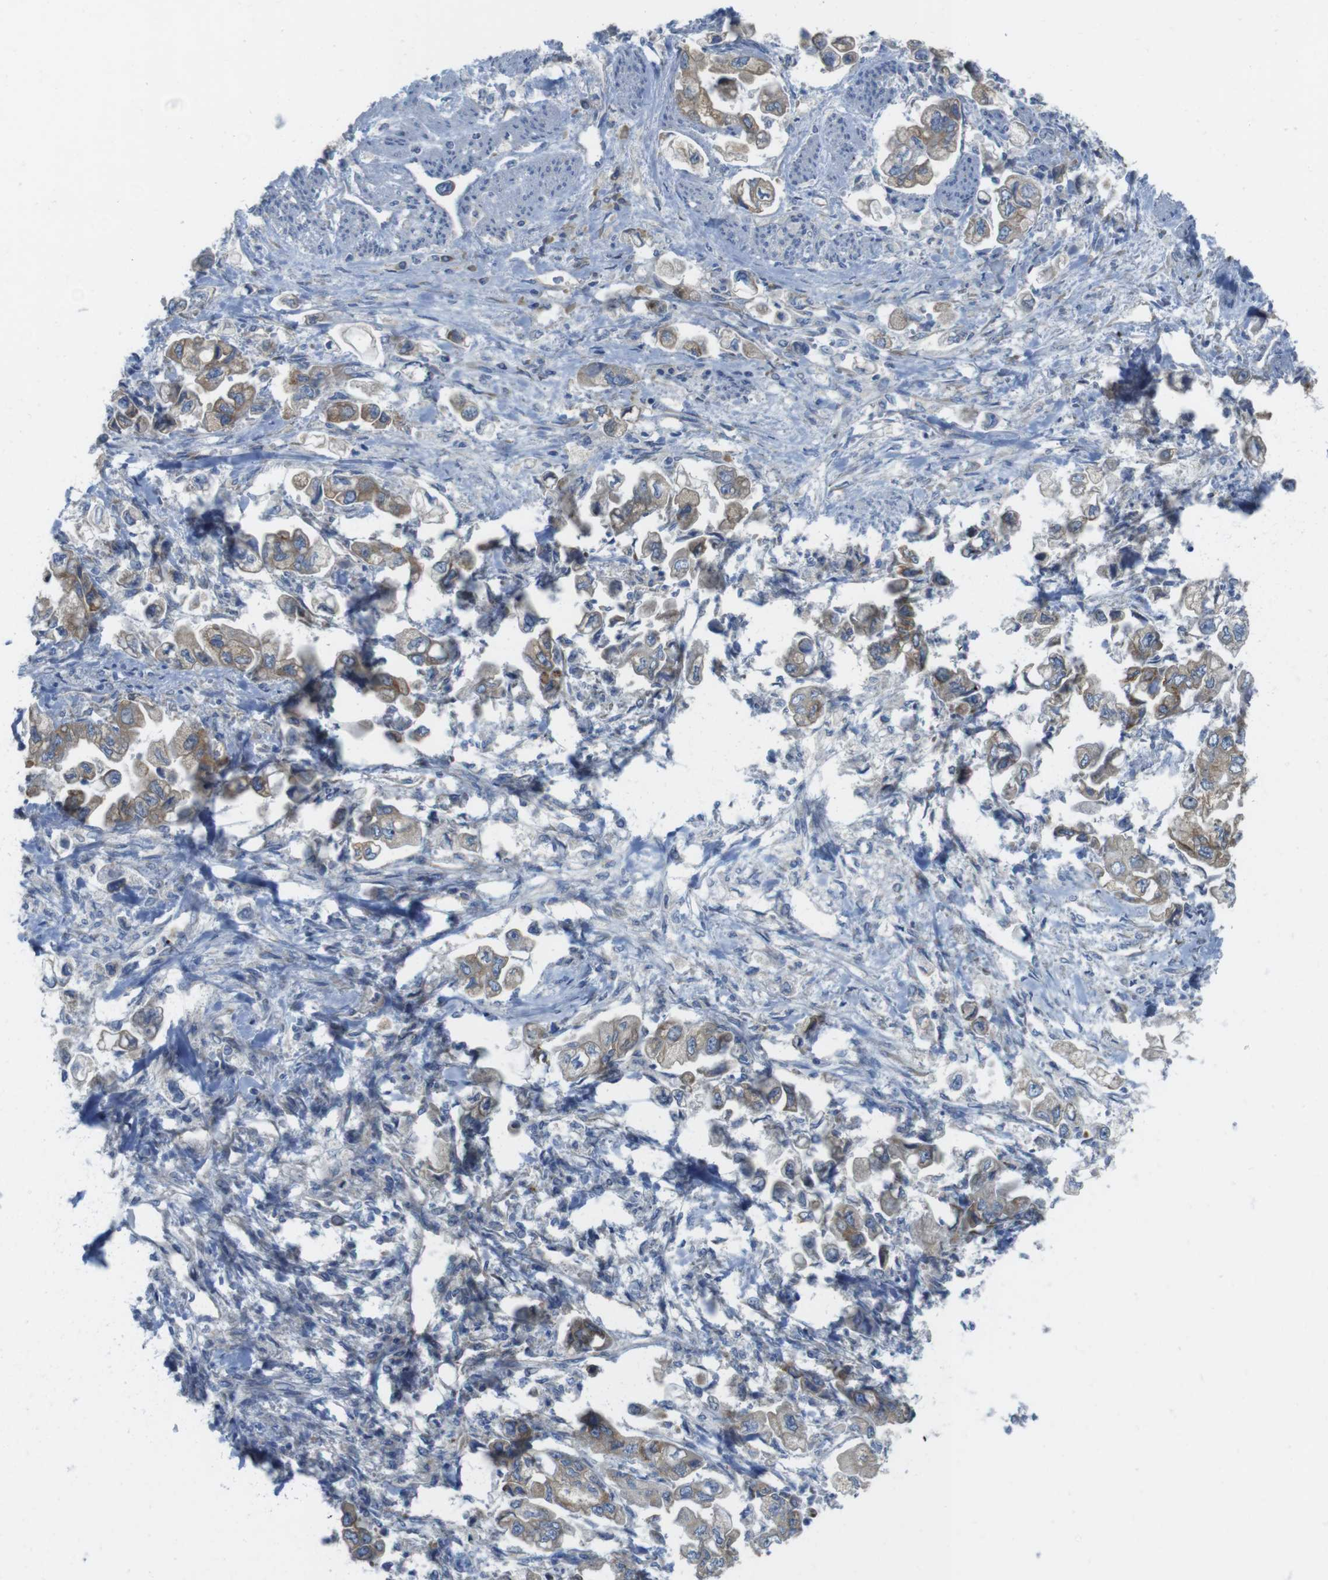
{"staining": {"intensity": "moderate", "quantity": ">75%", "location": "cytoplasmic/membranous"}, "tissue": "stomach cancer", "cell_type": "Tumor cells", "image_type": "cancer", "snomed": [{"axis": "morphology", "description": "Normal tissue, NOS"}, {"axis": "morphology", "description": "Adenocarcinoma, NOS"}, {"axis": "topography", "description": "Stomach"}], "caption": "Immunohistochemistry staining of stomach cancer, which shows medium levels of moderate cytoplasmic/membranous staining in approximately >75% of tumor cells indicating moderate cytoplasmic/membranous protein expression. The staining was performed using DAB (3,3'-diaminobenzidine) (brown) for protein detection and nuclei were counterstained in hematoxylin (blue).", "gene": "TMEM234", "patient": {"sex": "male", "age": 62}}